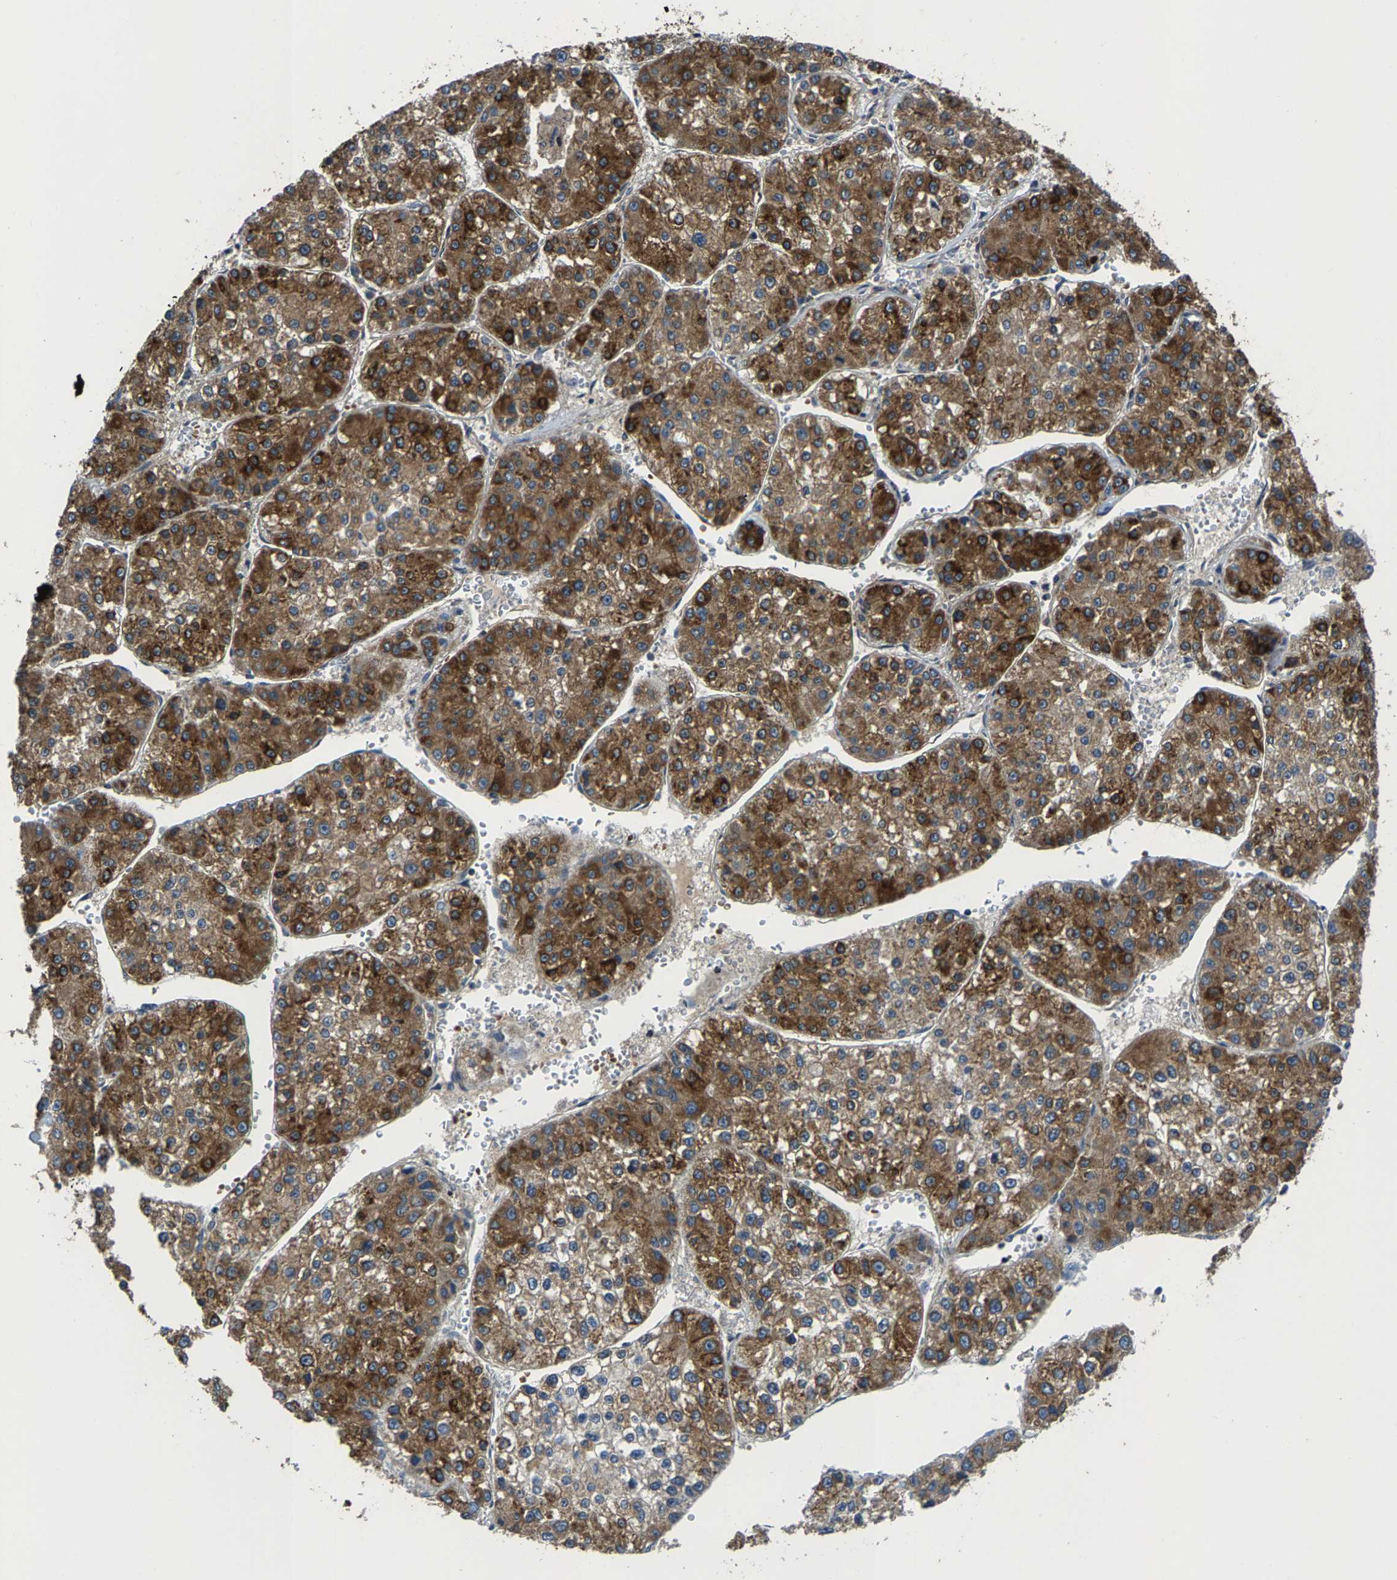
{"staining": {"intensity": "strong", "quantity": ">75%", "location": "cytoplasmic/membranous"}, "tissue": "liver cancer", "cell_type": "Tumor cells", "image_type": "cancer", "snomed": [{"axis": "morphology", "description": "Carcinoma, Hepatocellular, NOS"}, {"axis": "topography", "description": "Liver"}], "caption": "The immunohistochemical stain shows strong cytoplasmic/membranous staining in tumor cells of liver cancer tissue.", "gene": "AGBL3", "patient": {"sex": "female", "age": 73}}